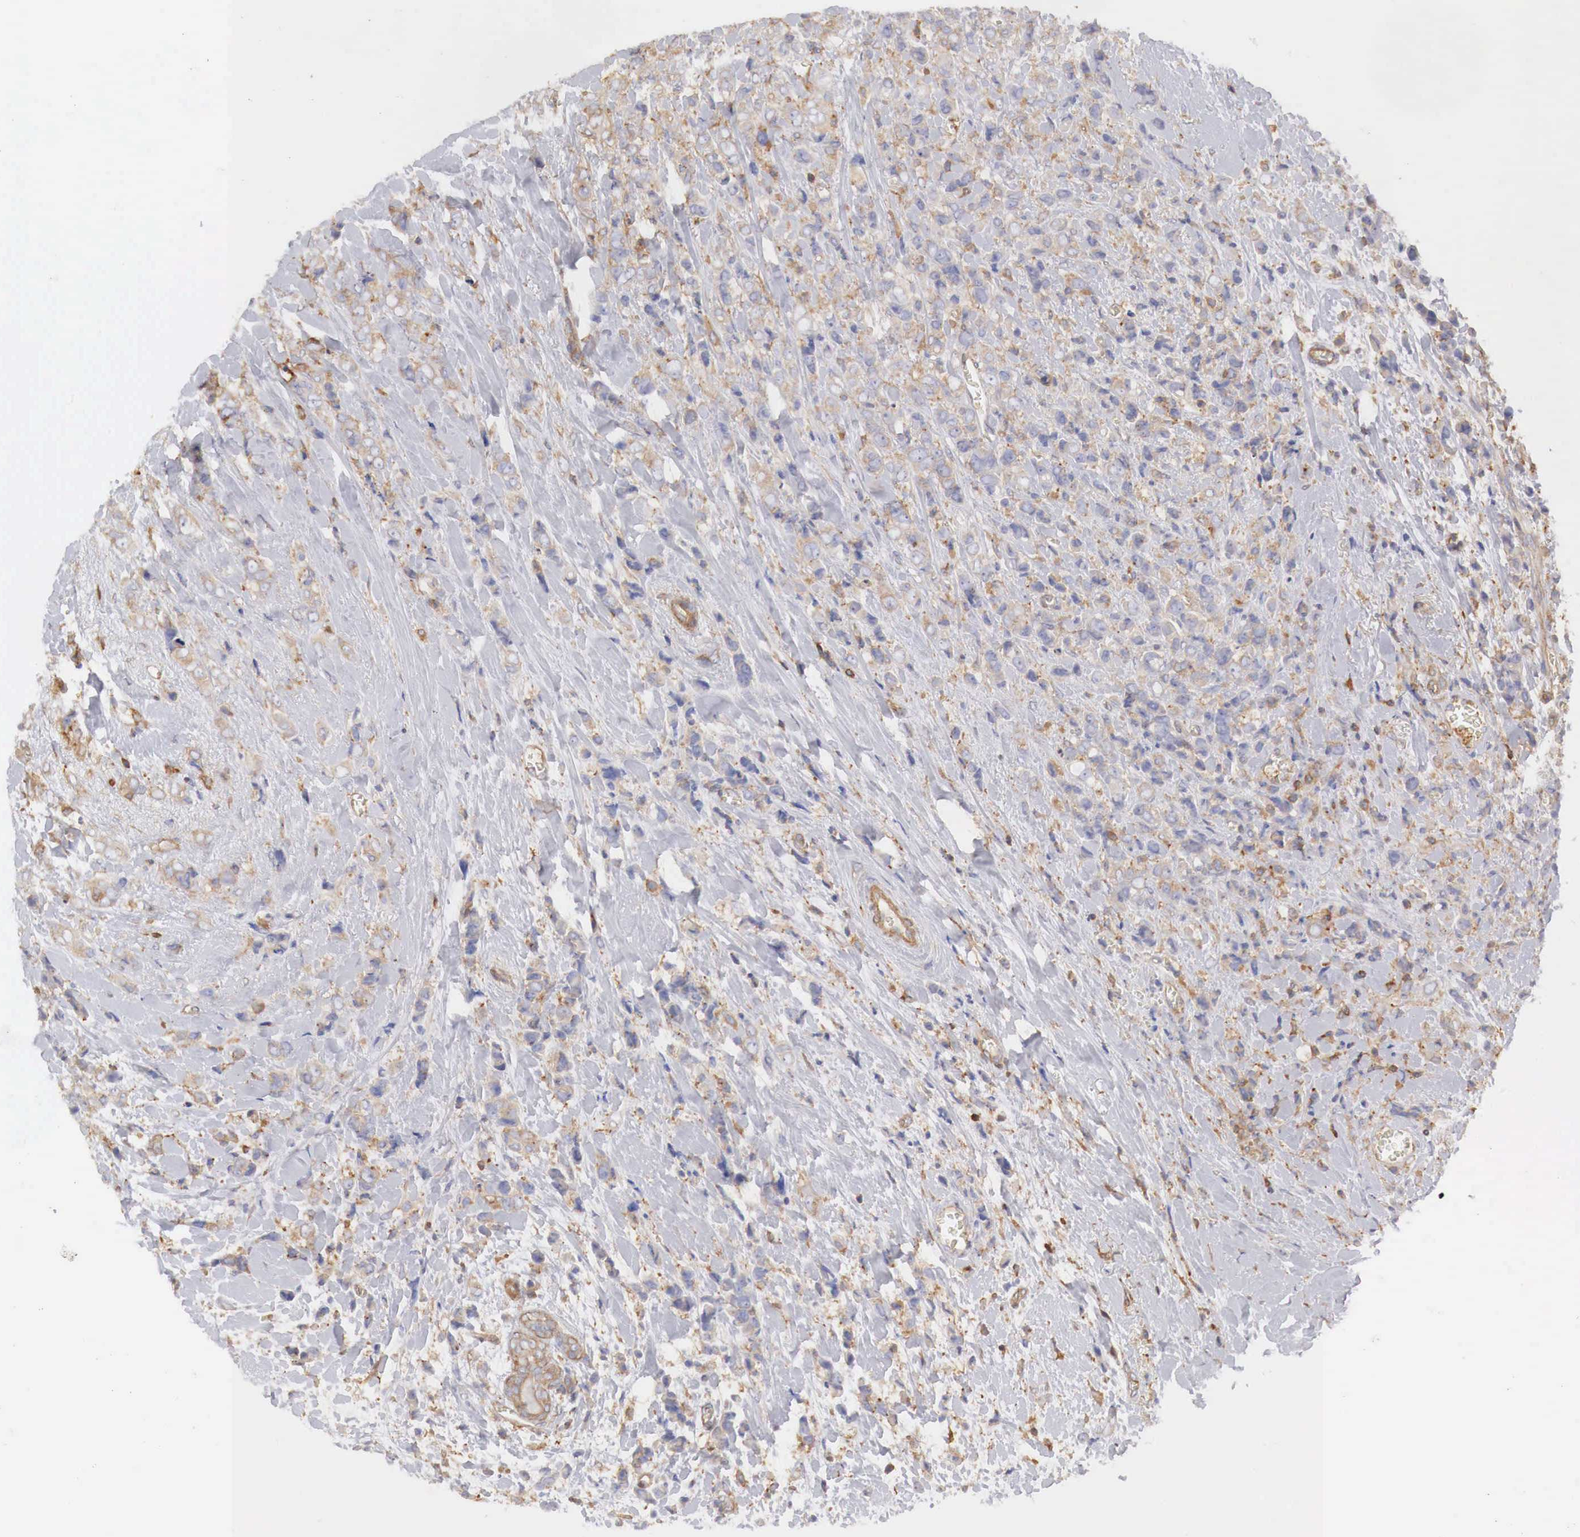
{"staining": {"intensity": "weak", "quantity": "25%-75%", "location": "cytoplasmic/membranous"}, "tissue": "breast cancer", "cell_type": "Tumor cells", "image_type": "cancer", "snomed": [{"axis": "morphology", "description": "Lobular carcinoma"}, {"axis": "topography", "description": "Breast"}], "caption": "IHC of breast cancer exhibits low levels of weak cytoplasmic/membranous positivity in about 25%-75% of tumor cells. The protein is stained brown, and the nuclei are stained in blue (DAB IHC with brightfield microscopy, high magnification).", "gene": "G6PD", "patient": {"sex": "female", "age": 57}}